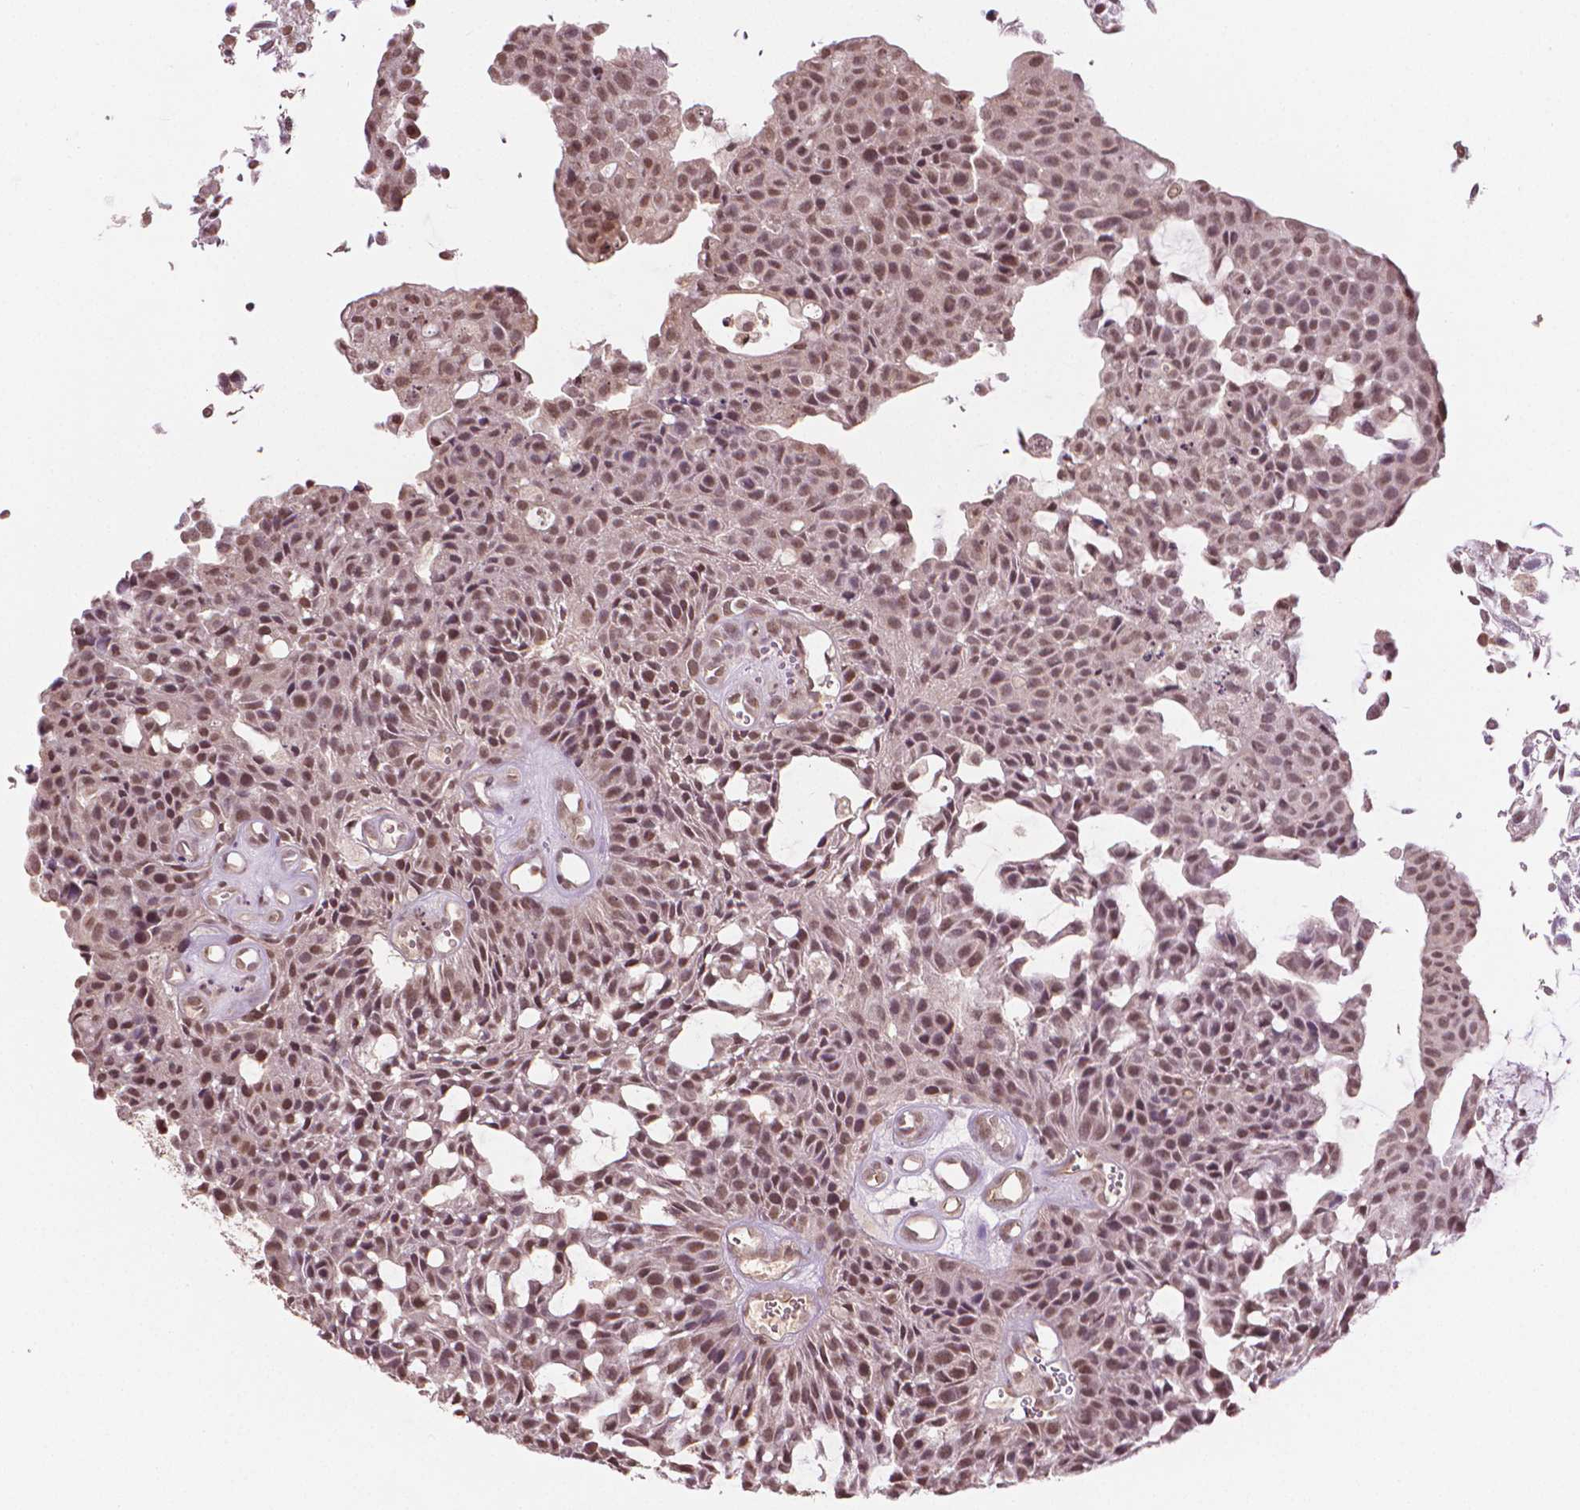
{"staining": {"intensity": "moderate", "quantity": ">75%", "location": "nuclear"}, "tissue": "urothelial cancer", "cell_type": "Tumor cells", "image_type": "cancer", "snomed": [{"axis": "morphology", "description": "Urothelial carcinoma, NOS"}, {"axis": "topography", "description": "Urinary bladder"}], "caption": "Human urothelial cancer stained for a protein (brown) reveals moderate nuclear positive staining in approximately >75% of tumor cells.", "gene": "DEK", "patient": {"sex": "male", "age": 84}}